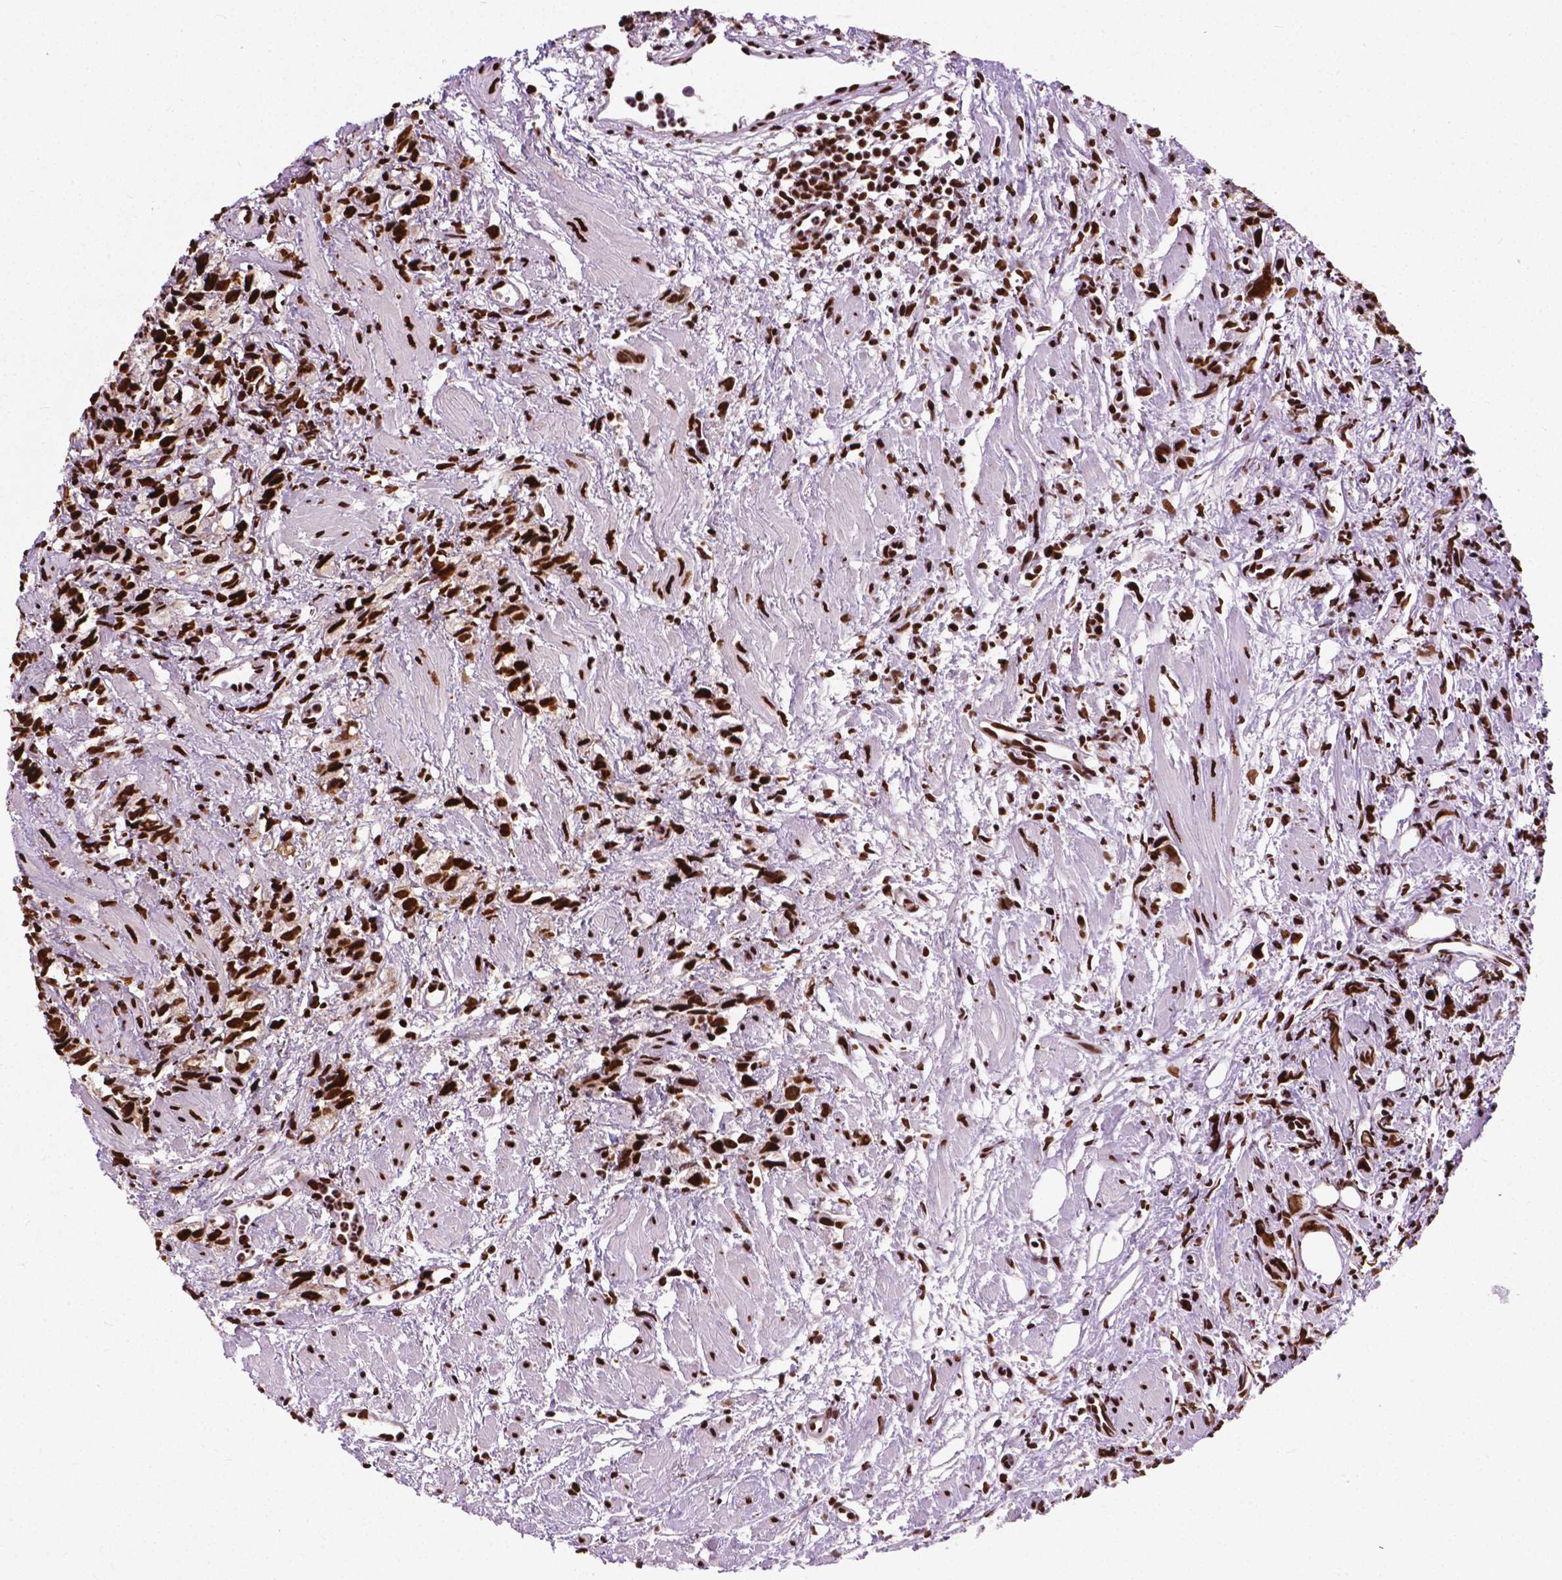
{"staining": {"intensity": "strong", "quantity": ">75%", "location": "nuclear"}, "tissue": "prostate cancer", "cell_type": "Tumor cells", "image_type": "cancer", "snomed": [{"axis": "morphology", "description": "Adenocarcinoma, High grade"}, {"axis": "topography", "description": "Prostate"}], "caption": "This image displays immunohistochemistry (IHC) staining of prostate cancer (high-grade adenocarcinoma), with high strong nuclear expression in approximately >75% of tumor cells.", "gene": "SMIM5", "patient": {"sex": "male", "age": 75}}